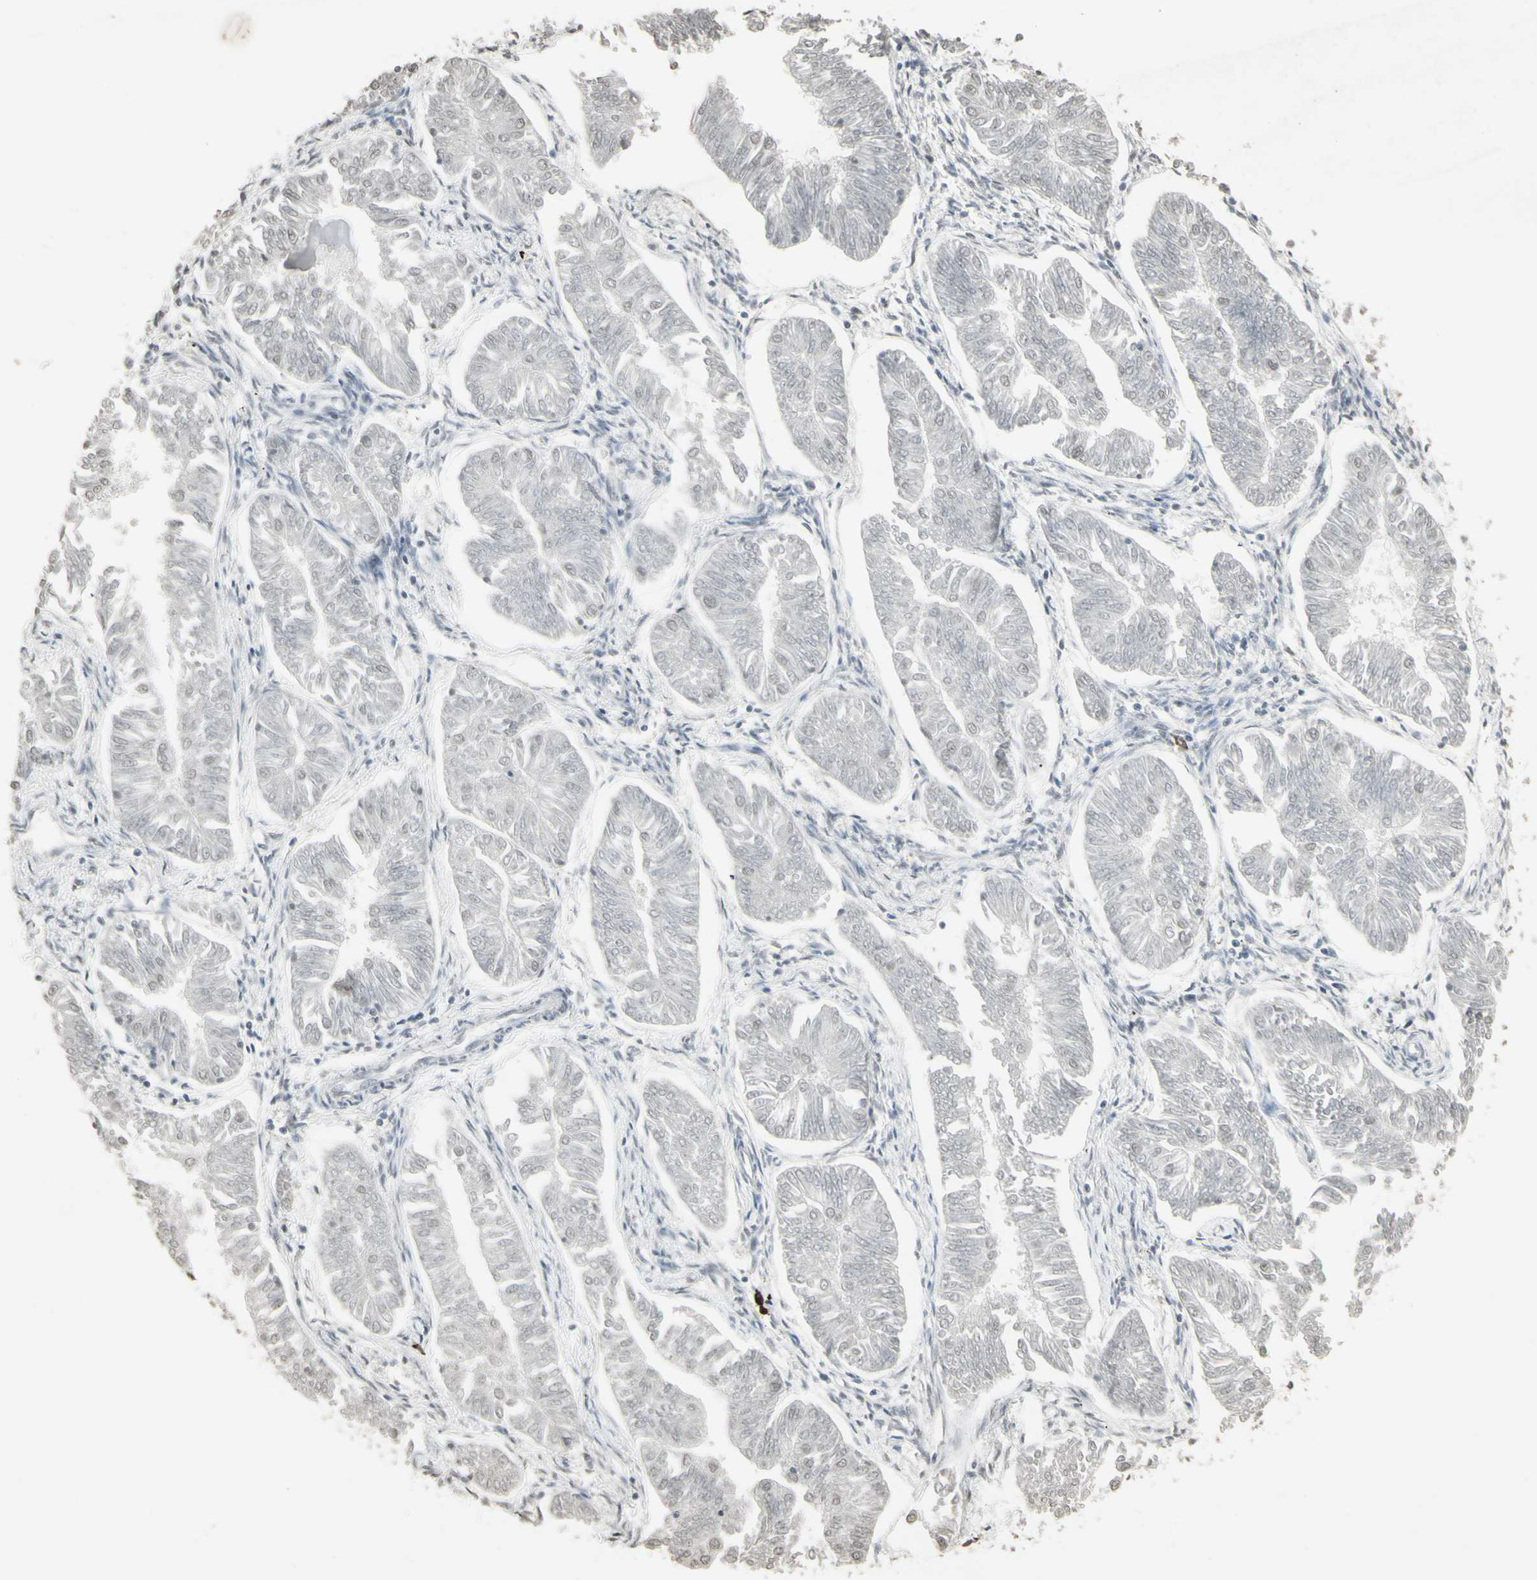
{"staining": {"intensity": "negative", "quantity": "none", "location": "none"}, "tissue": "endometrial cancer", "cell_type": "Tumor cells", "image_type": "cancer", "snomed": [{"axis": "morphology", "description": "Adenocarcinoma, NOS"}, {"axis": "topography", "description": "Endometrium"}], "caption": "IHC micrograph of neoplastic tissue: human adenocarcinoma (endometrial) stained with DAB (3,3'-diaminobenzidine) exhibits no significant protein expression in tumor cells. The staining was performed using DAB (3,3'-diaminobenzidine) to visualize the protein expression in brown, while the nuclei were stained in blue with hematoxylin (Magnification: 20x).", "gene": "CCNT1", "patient": {"sex": "female", "age": 53}}